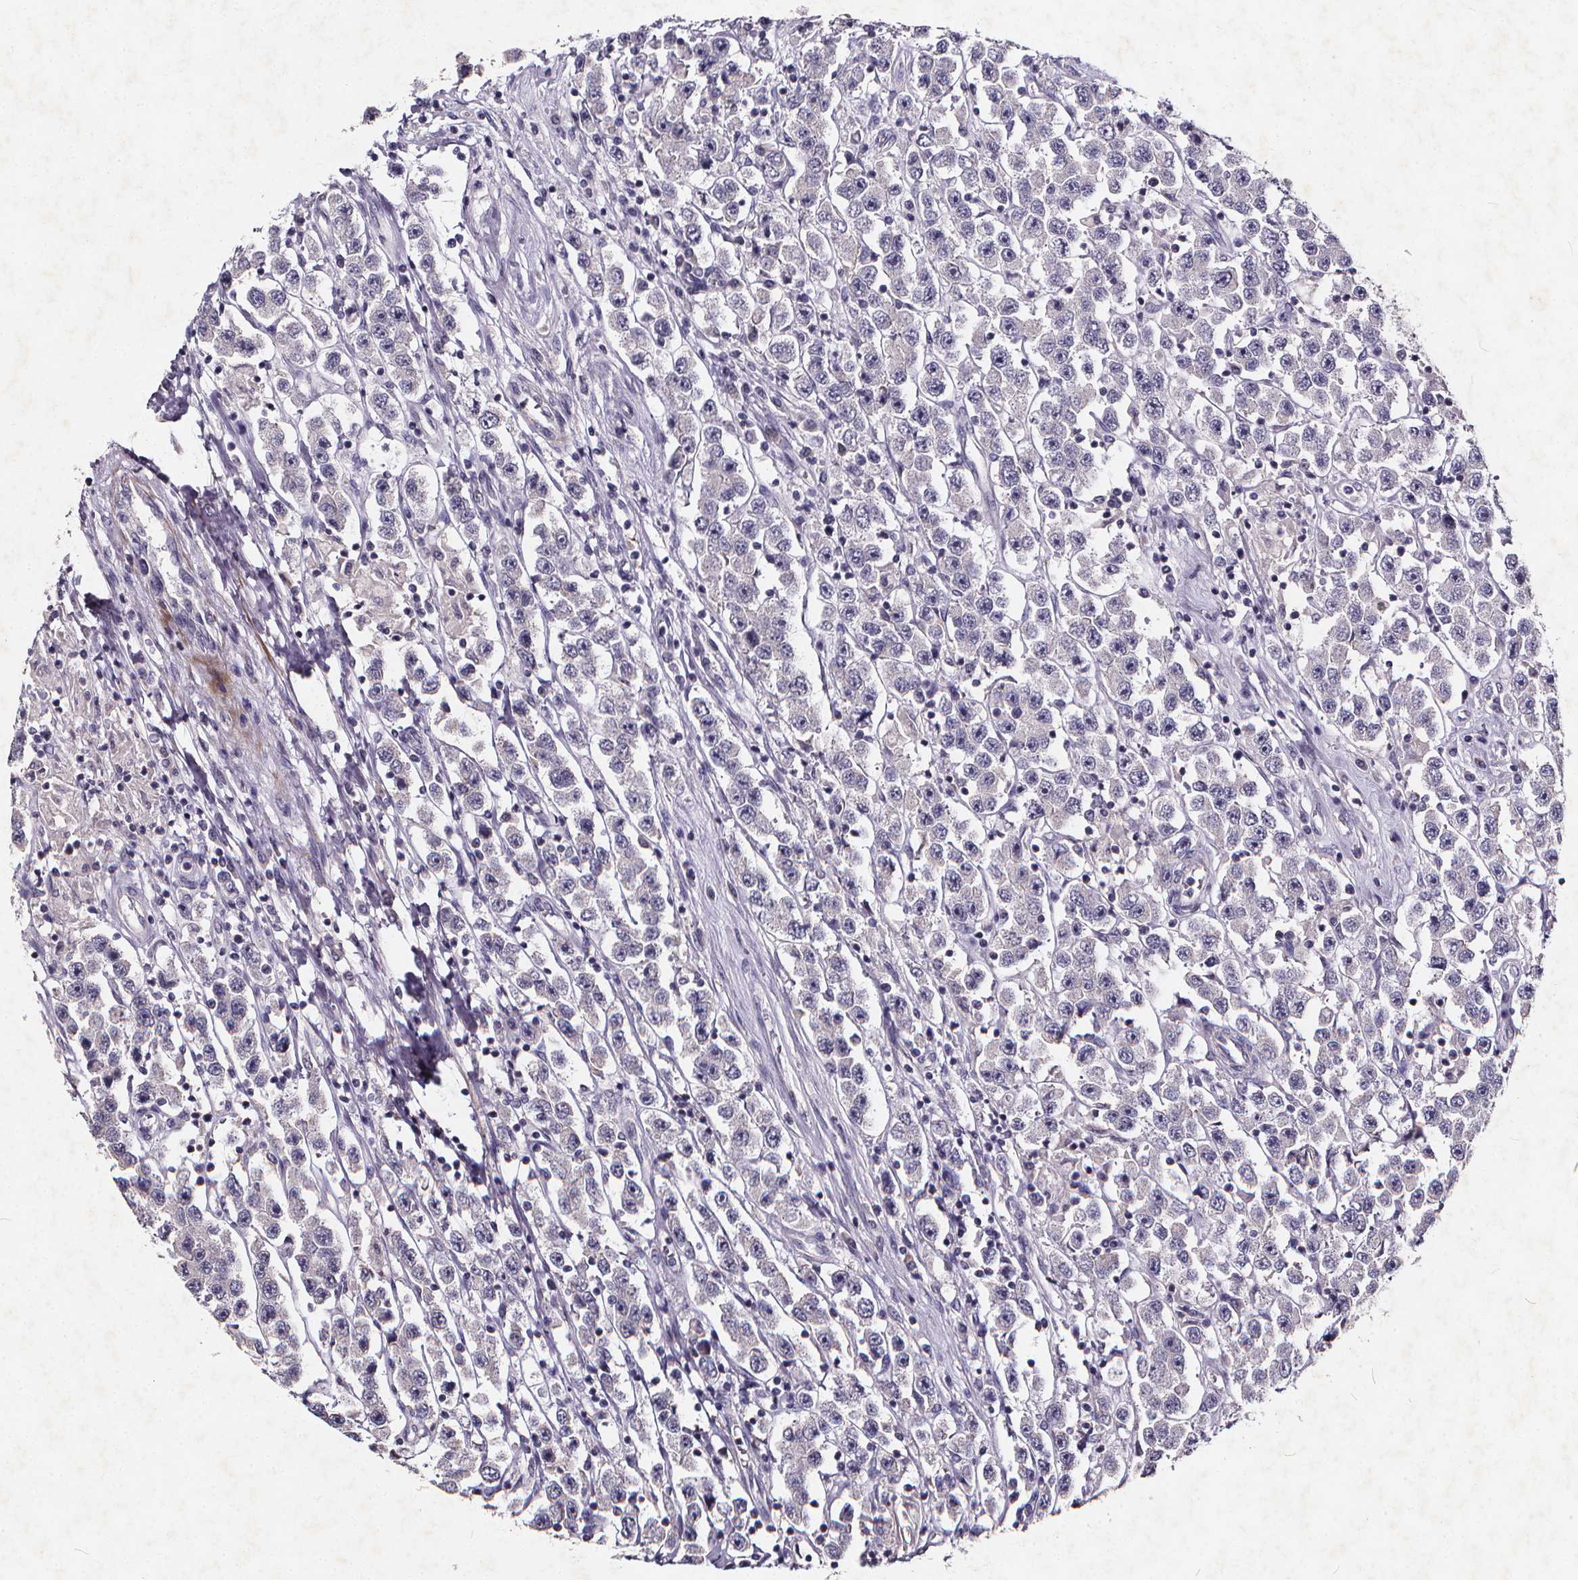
{"staining": {"intensity": "negative", "quantity": "none", "location": "none"}, "tissue": "testis cancer", "cell_type": "Tumor cells", "image_type": "cancer", "snomed": [{"axis": "morphology", "description": "Seminoma, NOS"}, {"axis": "topography", "description": "Testis"}], "caption": "A photomicrograph of human seminoma (testis) is negative for staining in tumor cells. (Stains: DAB (3,3'-diaminobenzidine) immunohistochemistry (IHC) with hematoxylin counter stain, Microscopy: brightfield microscopy at high magnification).", "gene": "TSPAN14", "patient": {"sex": "male", "age": 45}}